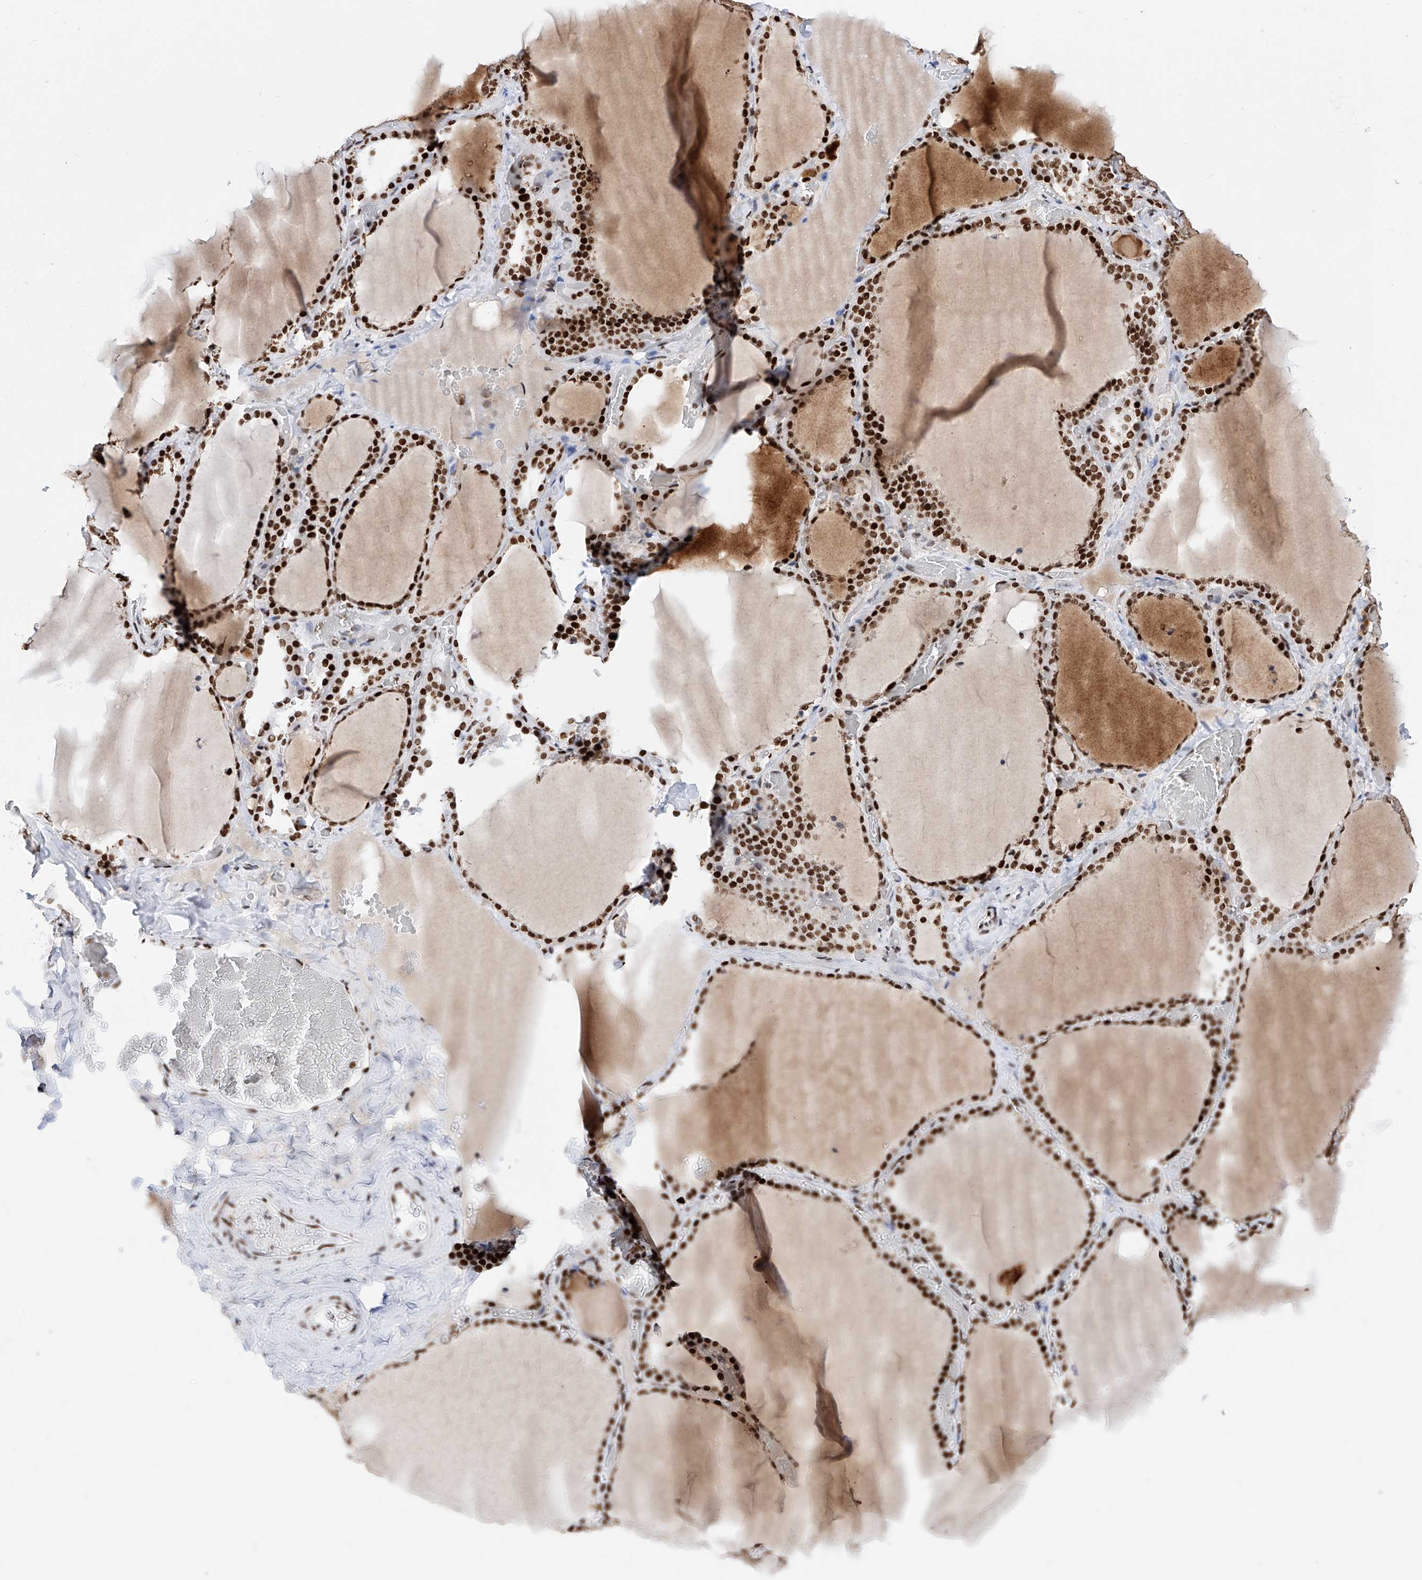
{"staining": {"intensity": "strong", "quantity": ">75%", "location": "nuclear"}, "tissue": "thyroid gland", "cell_type": "Glandular cells", "image_type": "normal", "snomed": [{"axis": "morphology", "description": "Normal tissue, NOS"}, {"axis": "topography", "description": "Thyroid gland"}], "caption": "High-power microscopy captured an IHC image of normal thyroid gland, revealing strong nuclear expression in approximately >75% of glandular cells. The protein of interest is stained brown, and the nuclei are stained in blue (DAB IHC with brightfield microscopy, high magnification).", "gene": "SRSF6", "patient": {"sex": "female", "age": 22}}